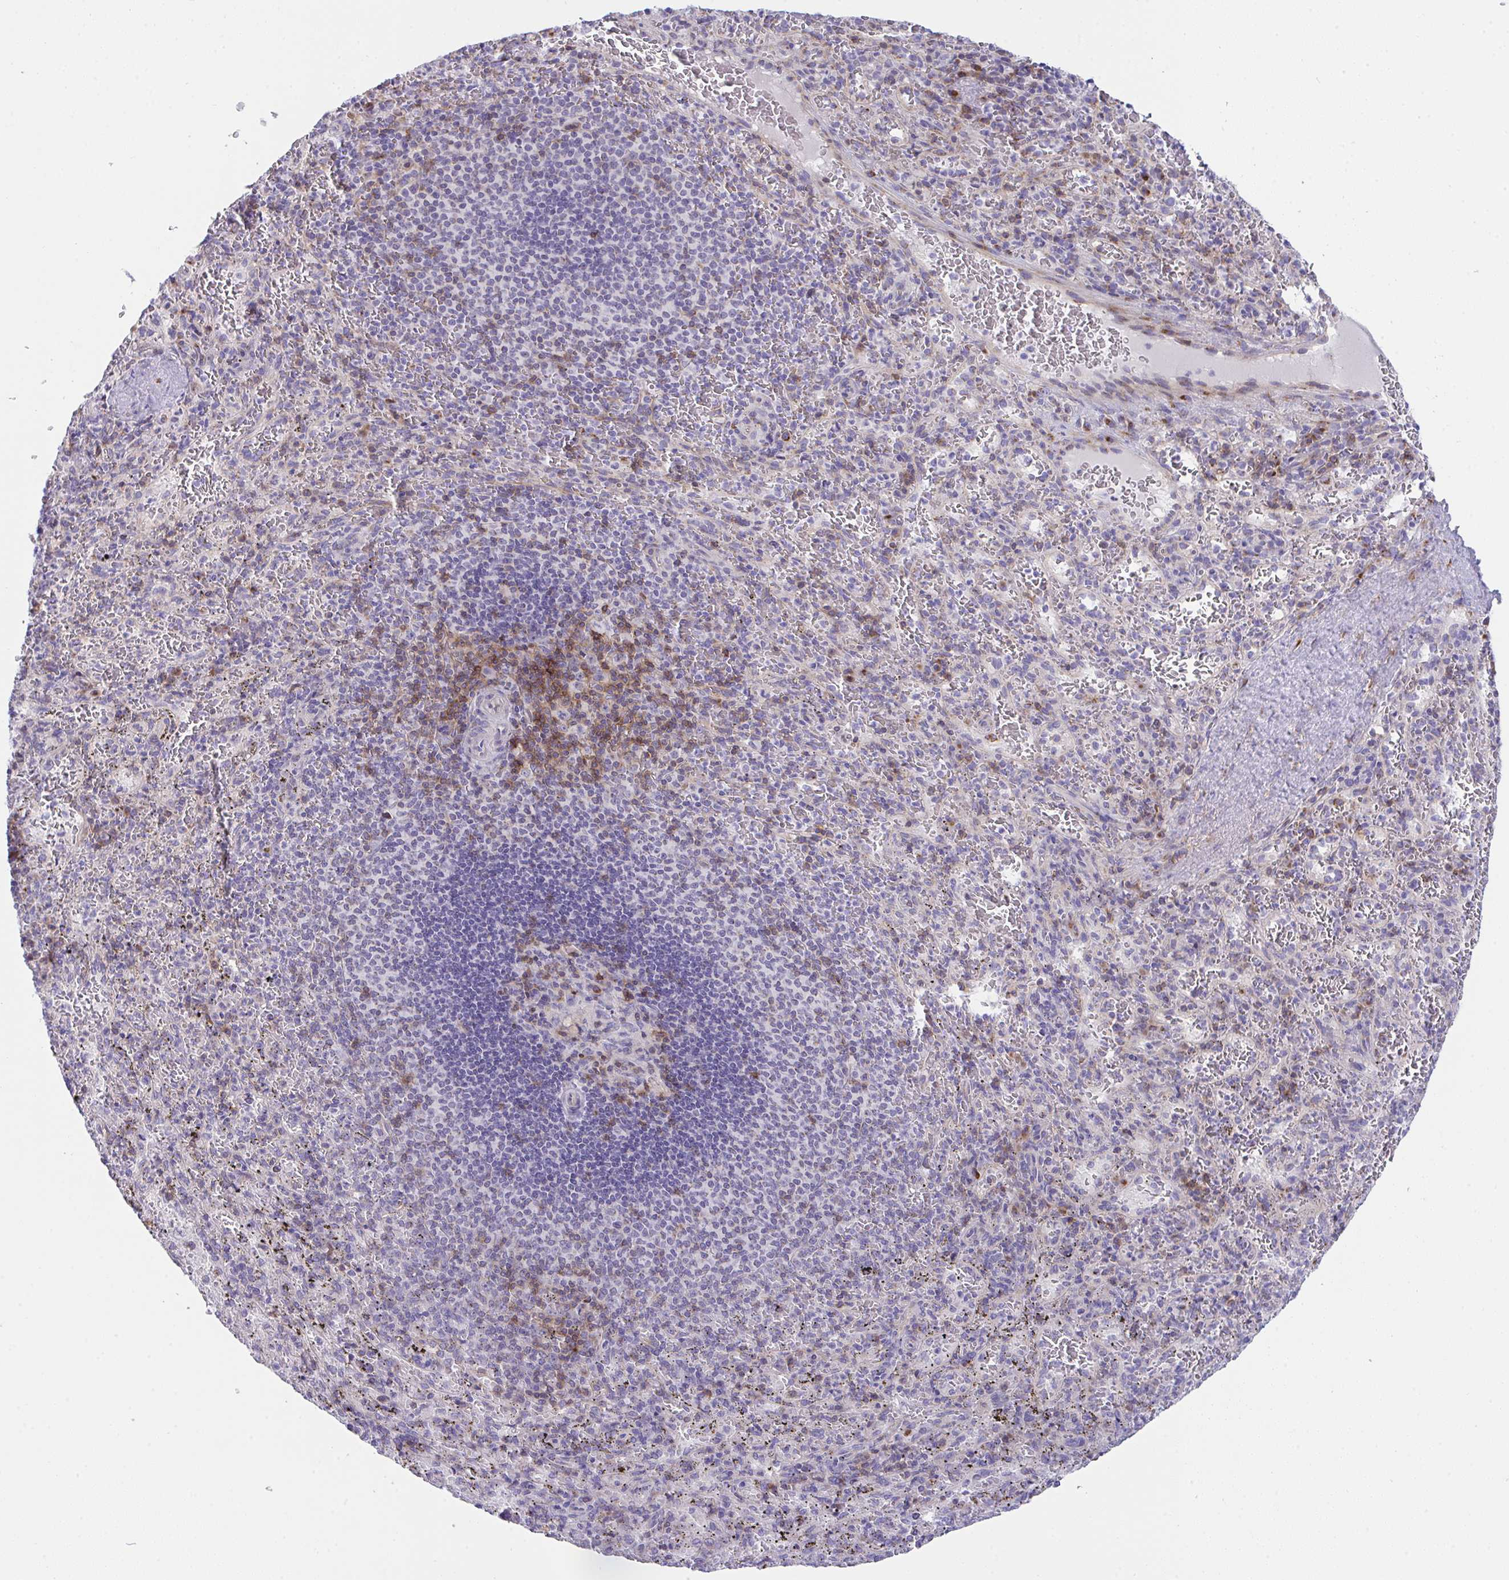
{"staining": {"intensity": "moderate", "quantity": "<25%", "location": "cytoplasmic/membranous"}, "tissue": "spleen", "cell_type": "Cells in red pulp", "image_type": "normal", "snomed": [{"axis": "morphology", "description": "Normal tissue, NOS"}, {"axis": "topography", "description": "Spleen"}], "caption": "Immunohistochemical staining of normal human spleen shows <25% levels of moderate cytoplasmic/membranous protein staining in about <25% of cells in red pulp. (IHC, brightfield microscopy, high magnification).", "gene": "MIA3", "patient": {"sex": "male", "age": 57}}